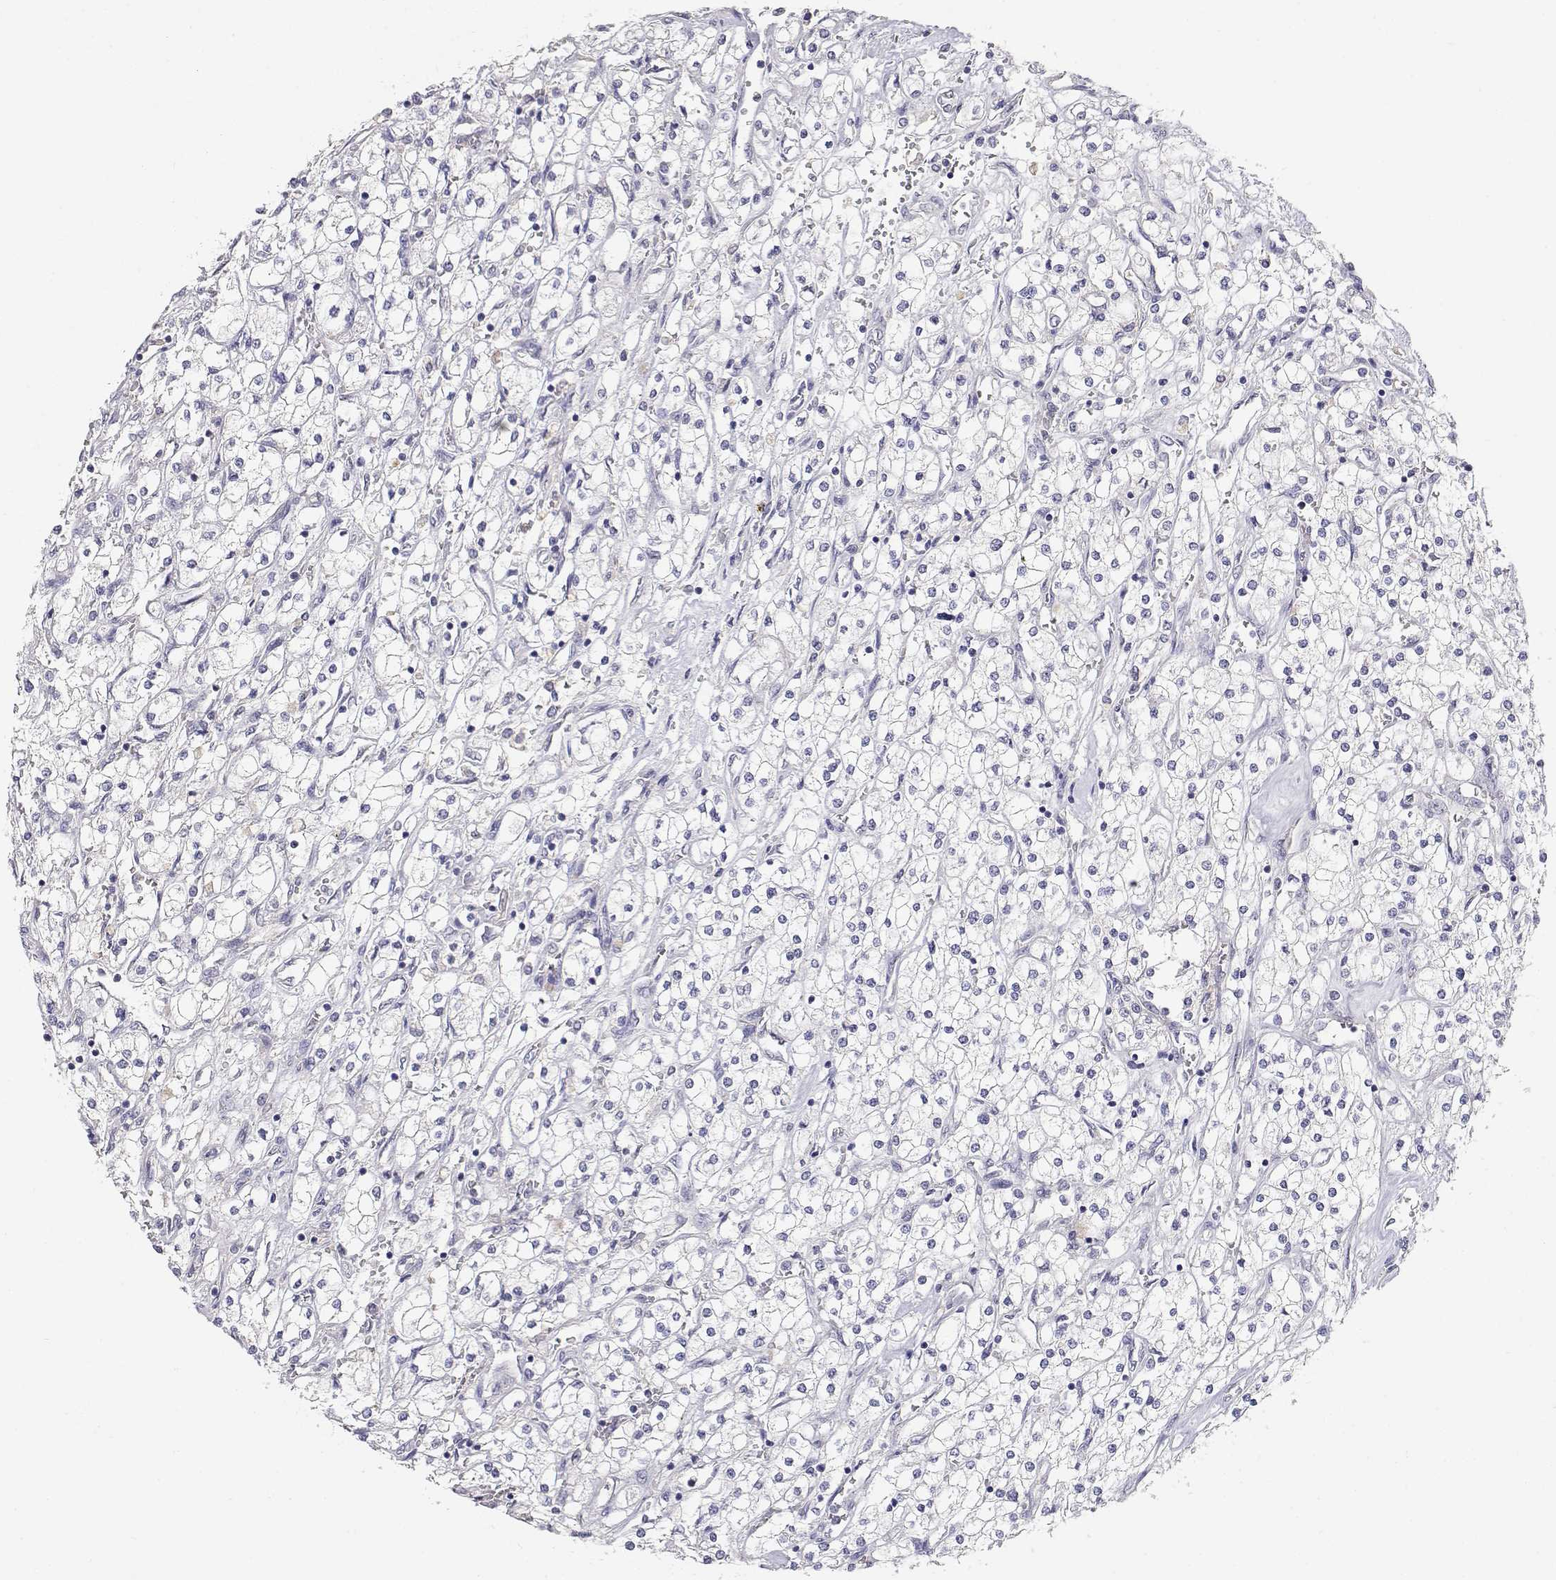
{"staining": {"intensity": "negative", "quantity": "none", "location": "none"}, "tissue": "renal cancer", "cell_type": "Tumor cells", "image_type": "cancer", "snomed": [{"axis": "morphology", "description": "Adenocarcinoma, NOS"}, {"axis": "topography", "description": "Kidney"}], "caption": "This is an immunohistochemistry histopathology image of human renal cancer. There is no expression in tumor cells.", "gene": "ADA", "patient": {"sex": "male", "age": 80}}